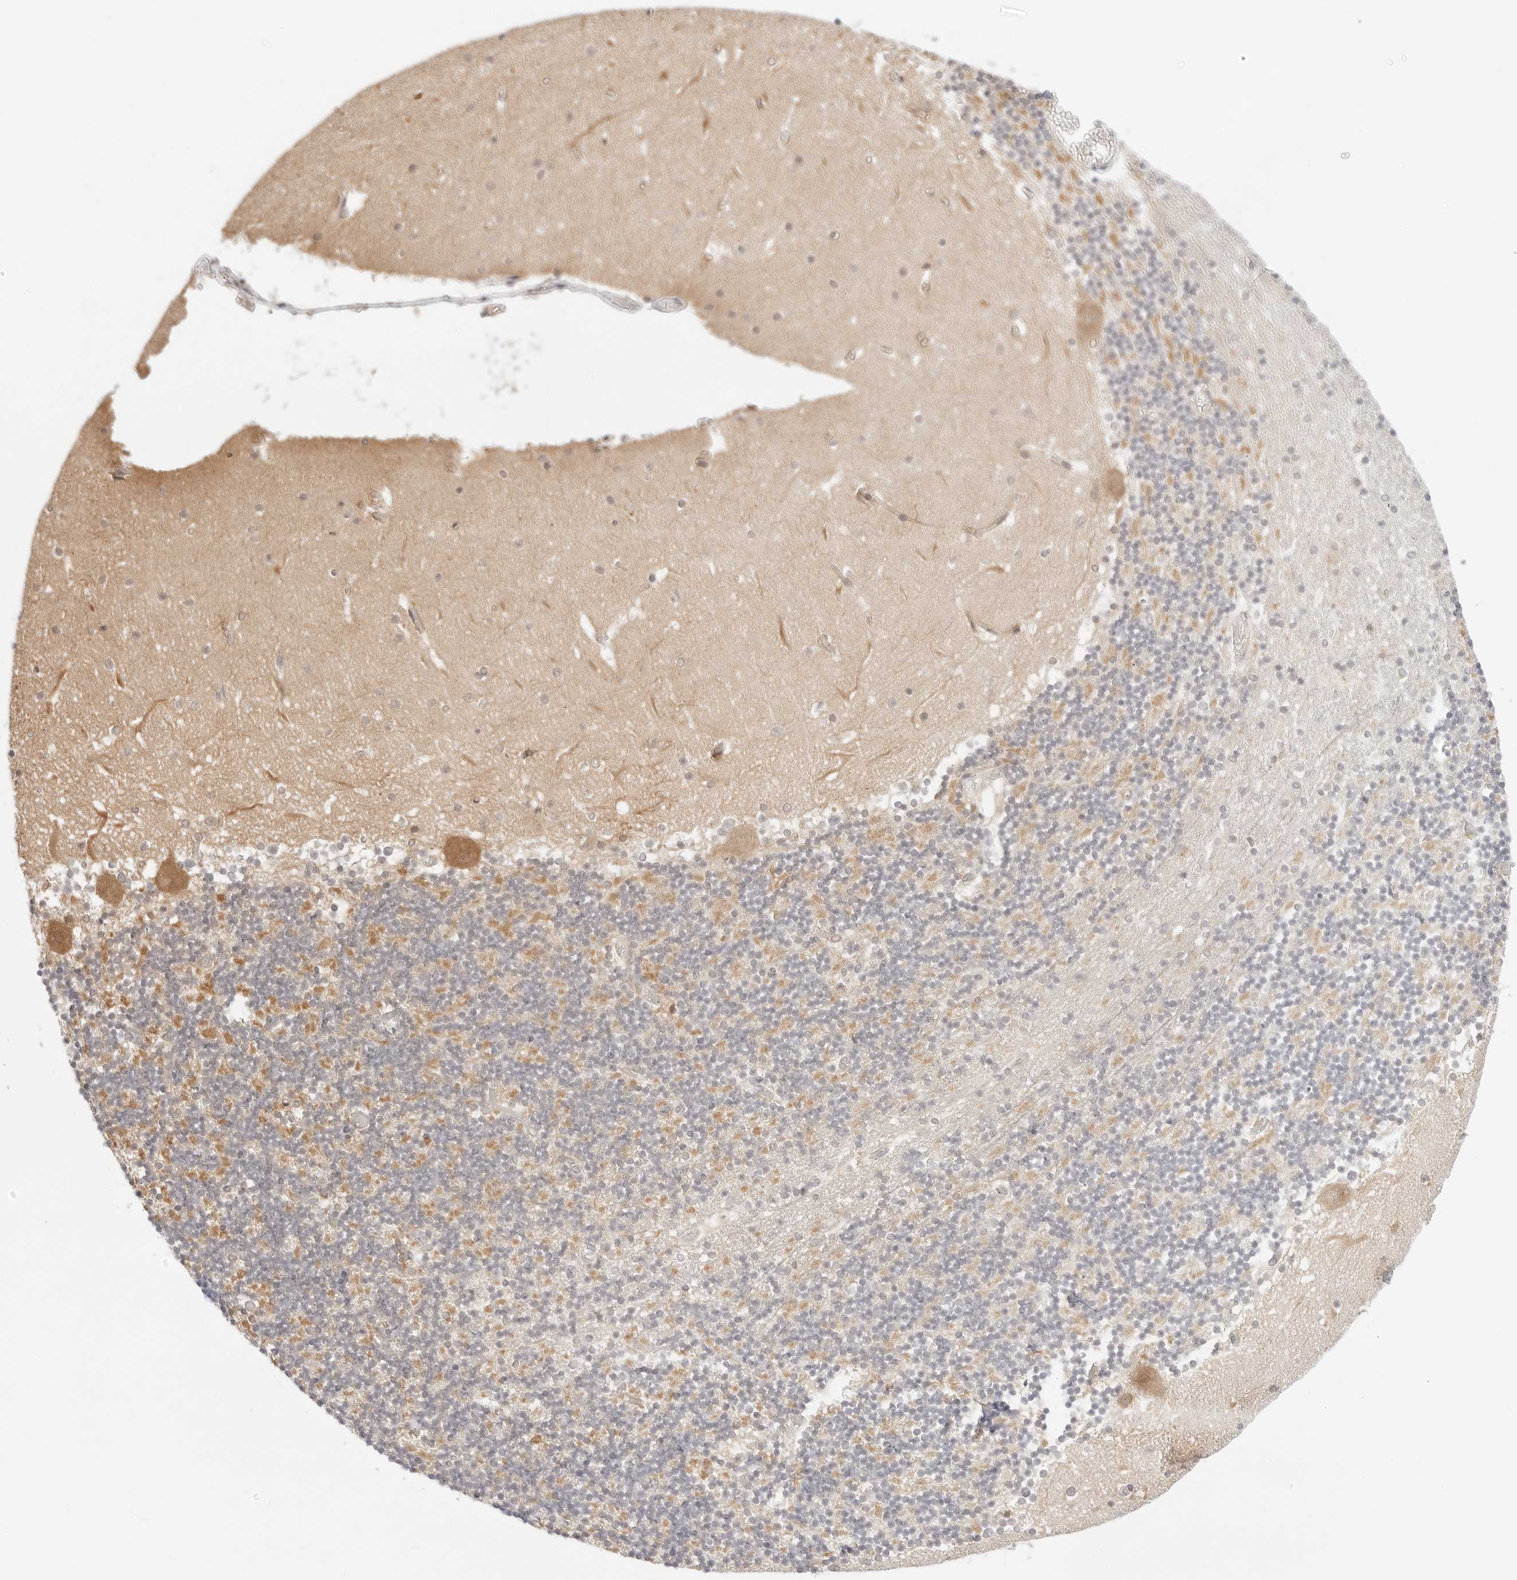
{"staining": {"intensity": "moderate", "quantity": "<25%", "location": "cytoplasmic/membranous"}, "tissue": "cerebellum", "cell_type": "Cells in granular layer", "image_type": "normal", "snomed": [{"axis": "morphology", "description": "Normal tissue, NOS"}, {"axis": "topography", "description": "Cerebellum"}], "caption": "Protein positivity by immunohistochemistry reveals moderate cytoplasmic/membranous expression in about <25% of cells in granular layer in normal cerebellum.", "gene": "ERO1B", "patient": {"sex": "female", "age": 28}}